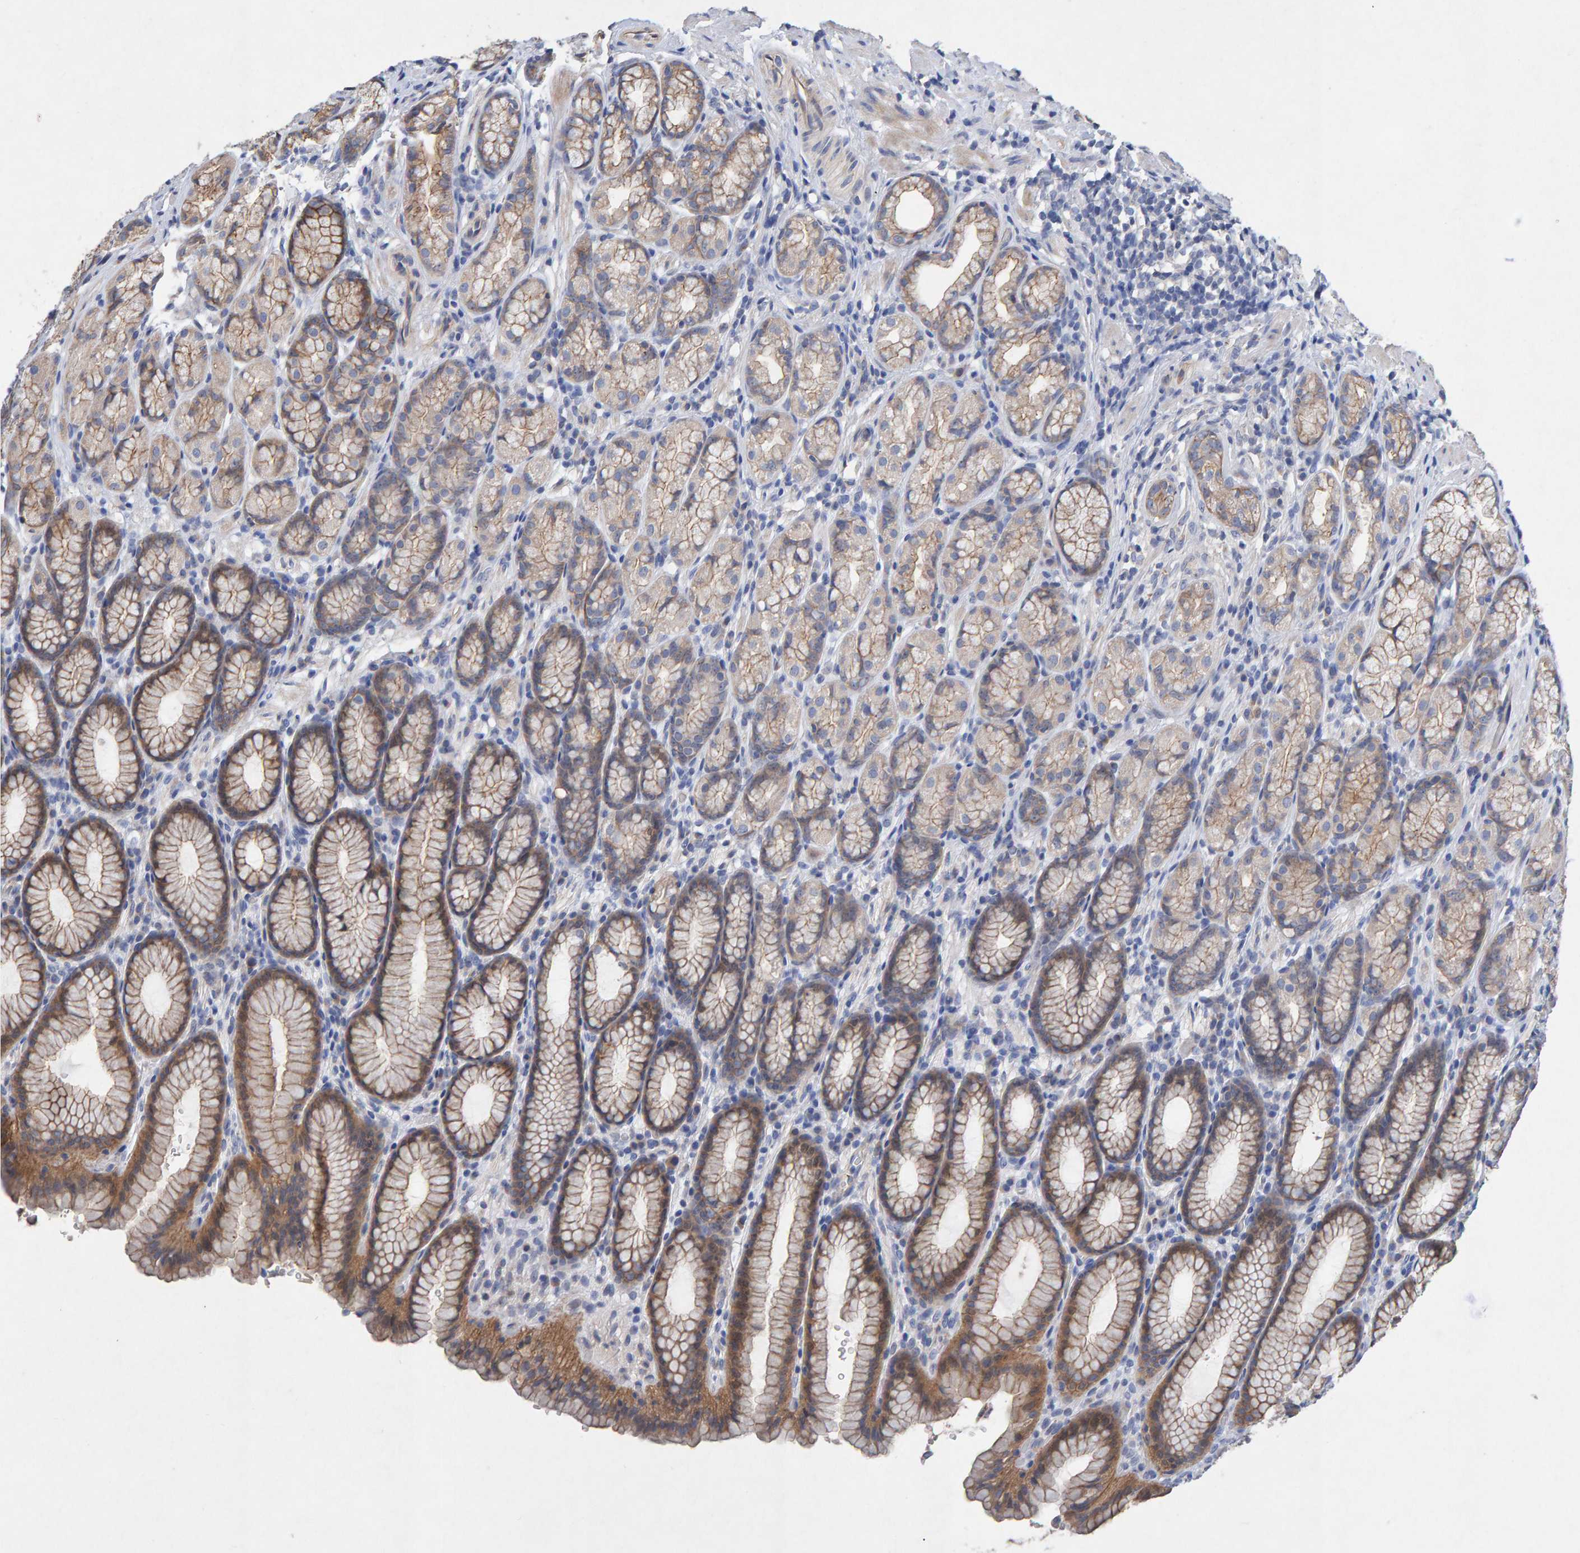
{"staining": {"intensity": "moderate", "quantity": "25%-75%", "location": "cytoplasmic/membranous"}, "tissue": "stomach", "cell_type": "Glandular cells", "image_type": "normal", "snomed": [{"axis": "morphology", "description": "Normal tissue, NOS"}, {"axis": "topography", "description": "Stomach"}], "caption": "Stomach stained for a protein shows moderate cytoplasmic/membranous positivity in glandular cells. Ihc stains the protein of interest in brown and the nuclei are stained blue.", "gene": "EFR3A", "patient": {"sex": "male", "age": 42}}